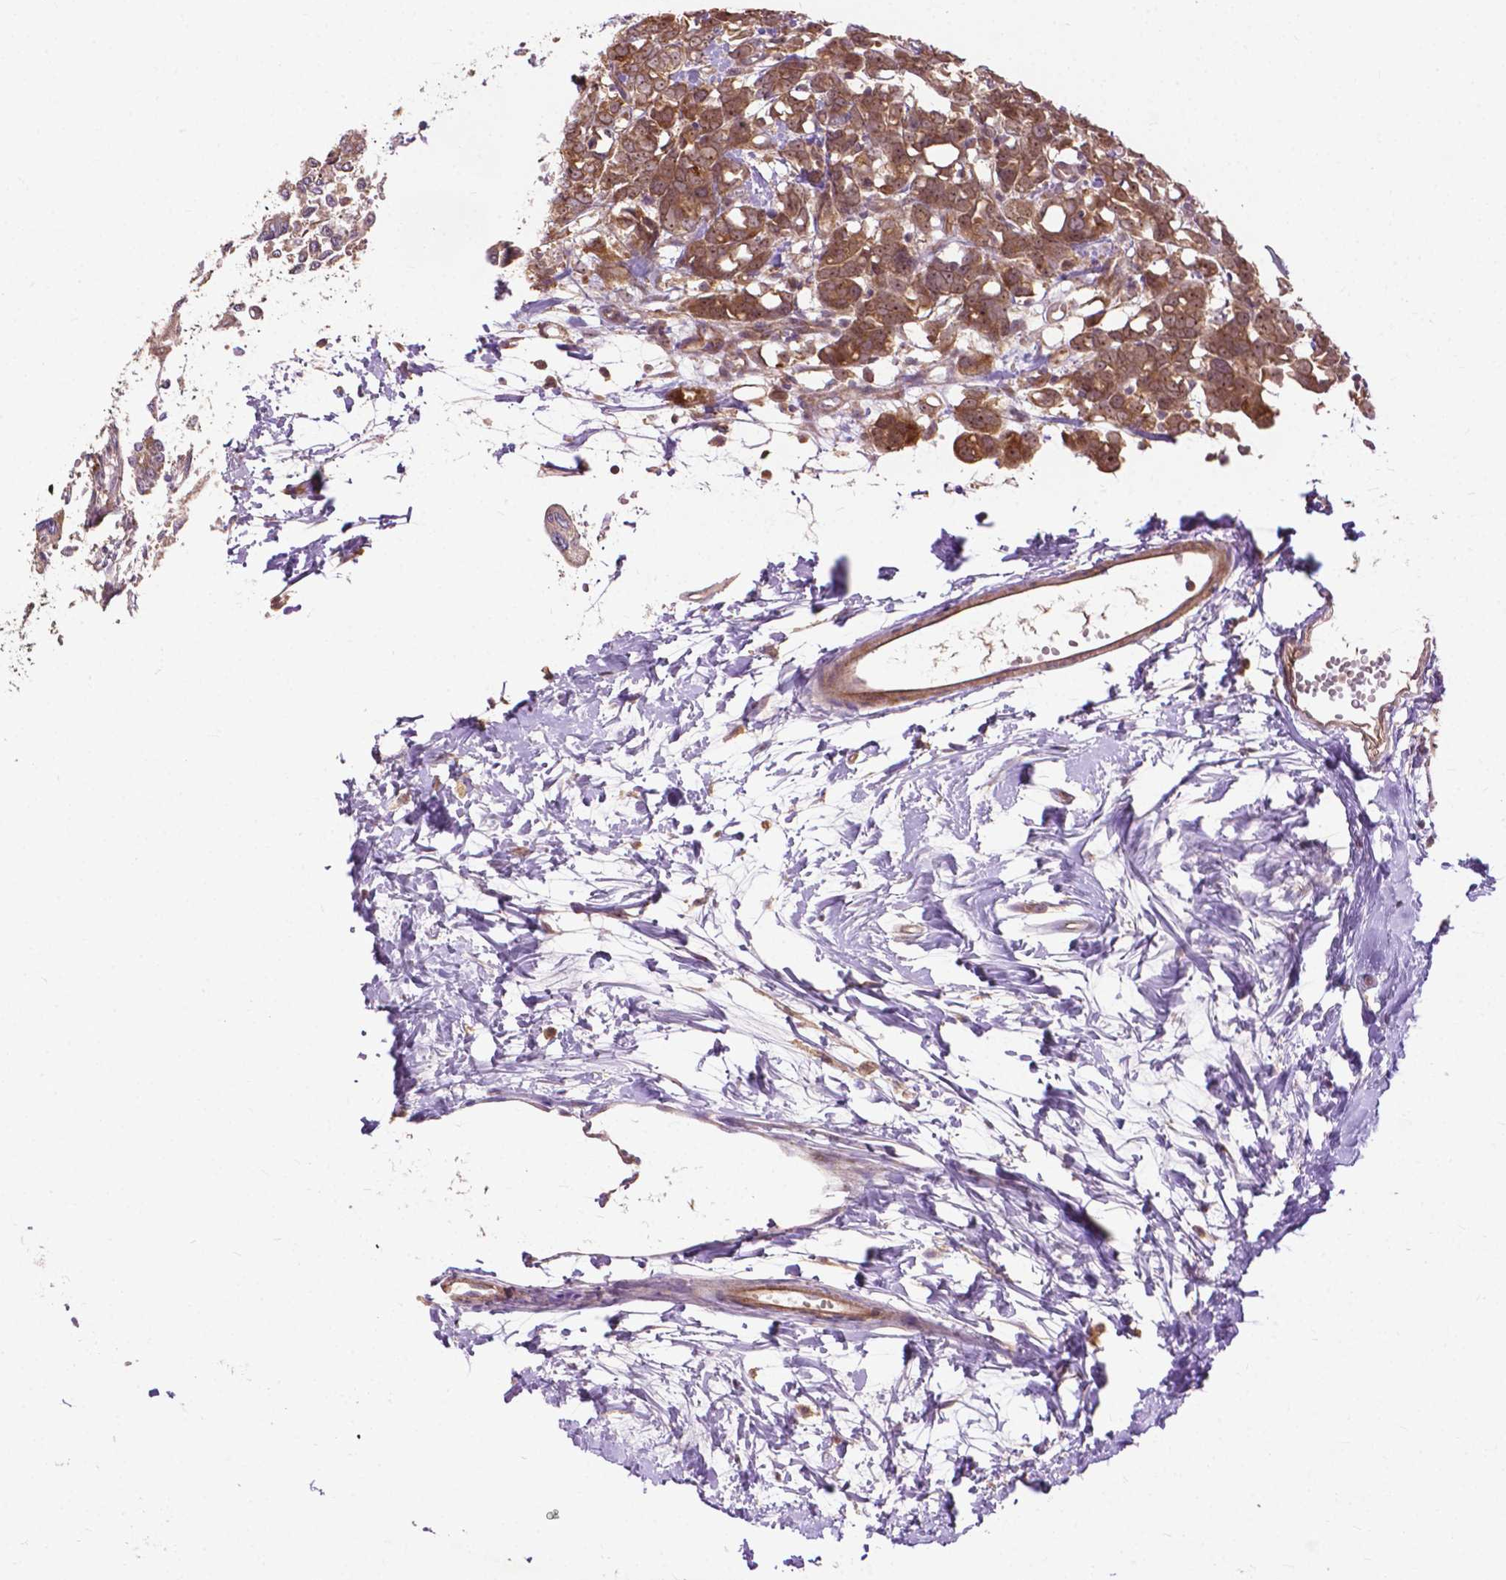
{"staining": {"intensity": "moderate", "quantity": ">75%", "location": "cytoplasmic/membranous"}, "tissue": "breast cancer", "cell_type": "Tumor cells", "image_type": "cancer", "snomed": [{"axis": "morphology", "description": "Duct carcinoma"}, {"axis": "topography", "description": "Breast"}], "caption": "A medium amount of moderate cytoplasmic/membranous expression is appreciated in about >75% of tumor cells in breast cancer (infiltrating ductal carcinoma) tissue.", "gene": "PARP3", "patient": {"sex": "female", "age": 40}}